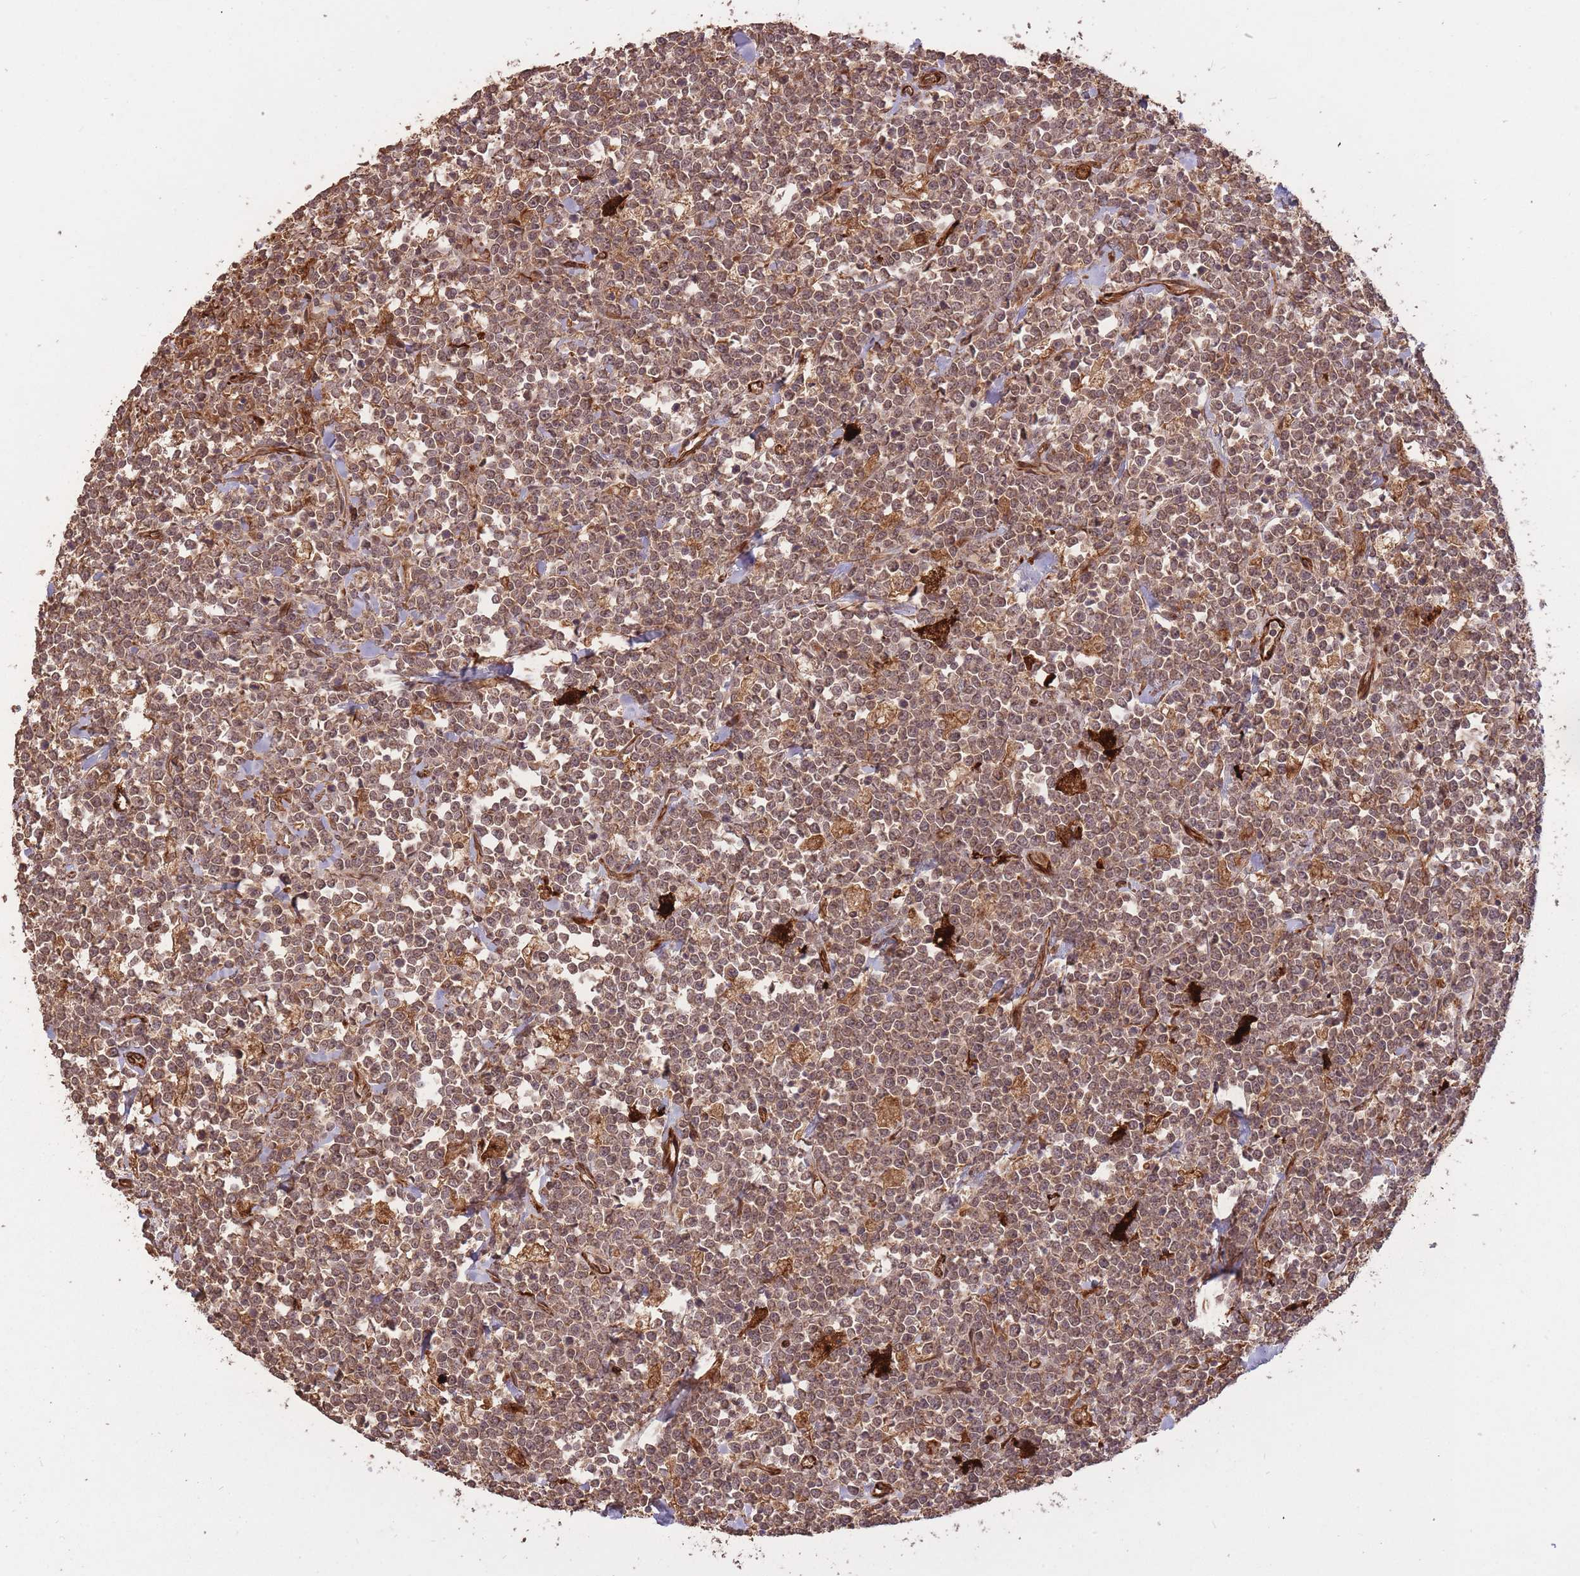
{"staining": {"intensity": "weak", "quantity": "25%-75%", "location": "cytoplasmic/membranous,nuclear"}, "tissue": "lymphoma", "cell_type": "Tumor cells", "image_type": "cancer", "snomed": [{"axis": "morphology", "description": "Malignant lymphoma, non-Hodgkin's type, High grade"}, {"axis": "topography", "description": "Small intestine"}, {"axis": "topography", "description": "Colon"}], "caption": "Human lymphoma stained with a protein marker reveals weak staining in tumor cells.", "gene": "ERBB3", "patient": {"sex": "male", "age": 8}}